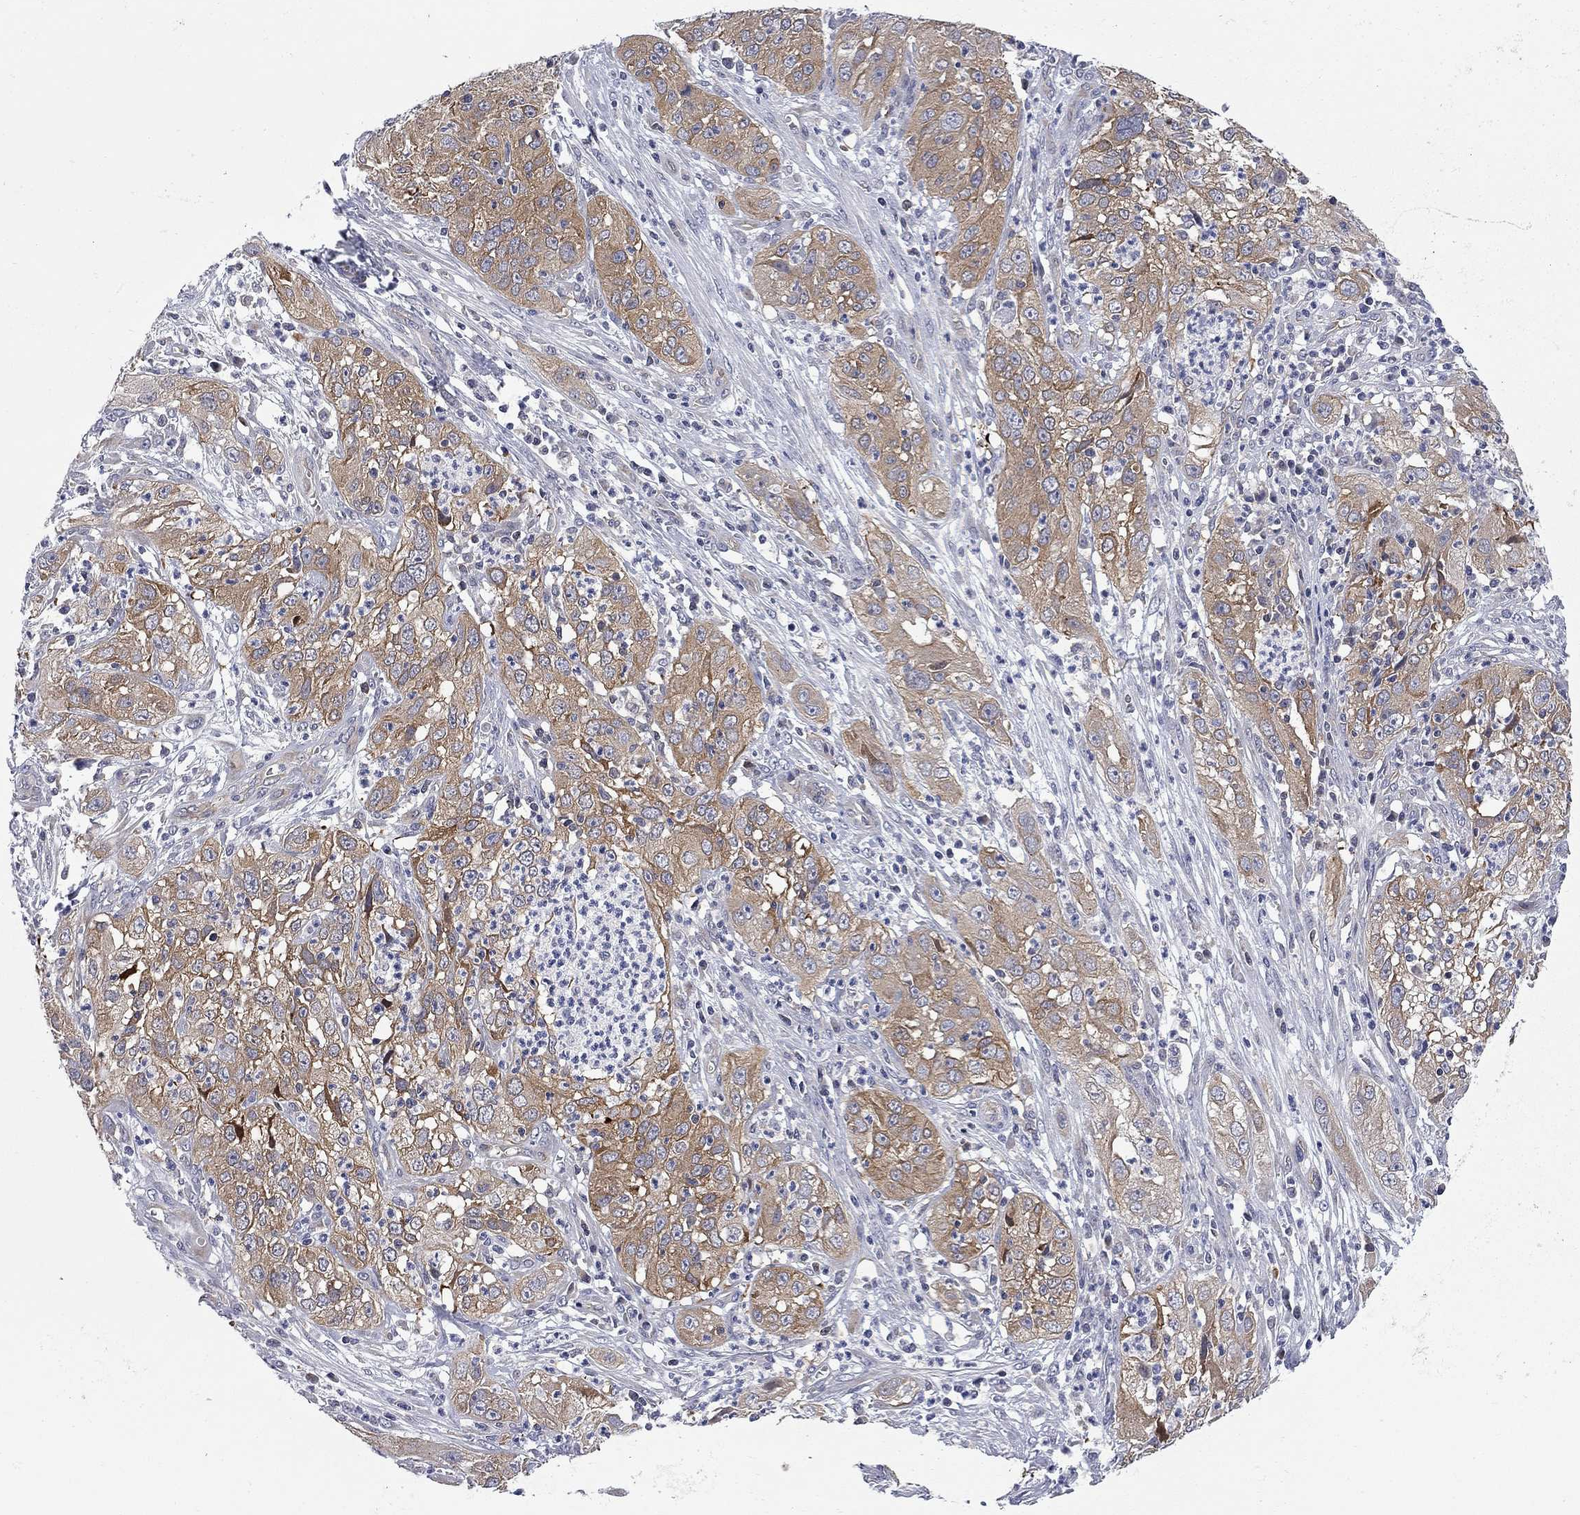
{"staining": {"intensity": "moderate", "quantity": ">75%", "location": "cytoplasmic/membranous"}, "tissue": "cervical cancer", "cell_type": "Tumor cells", "image_type": "cancer", "snomed": [{"axis": "morphology", "description": "Squamous cell carcinoma, NOS"}, {"axis": "topography", "description": "Cervix"}], "caption": "Tumor cells exhibit medium levels of moderate cytoplasmic/membranous expression in approximately >75% of cells in cervical cancer. (DAB (3,3'-diaminobenzidine) = brown stain, brightfield microscopy at high magnification).", "gene": "GALNT8", "patient": {"sex": "female", "age": 32}}